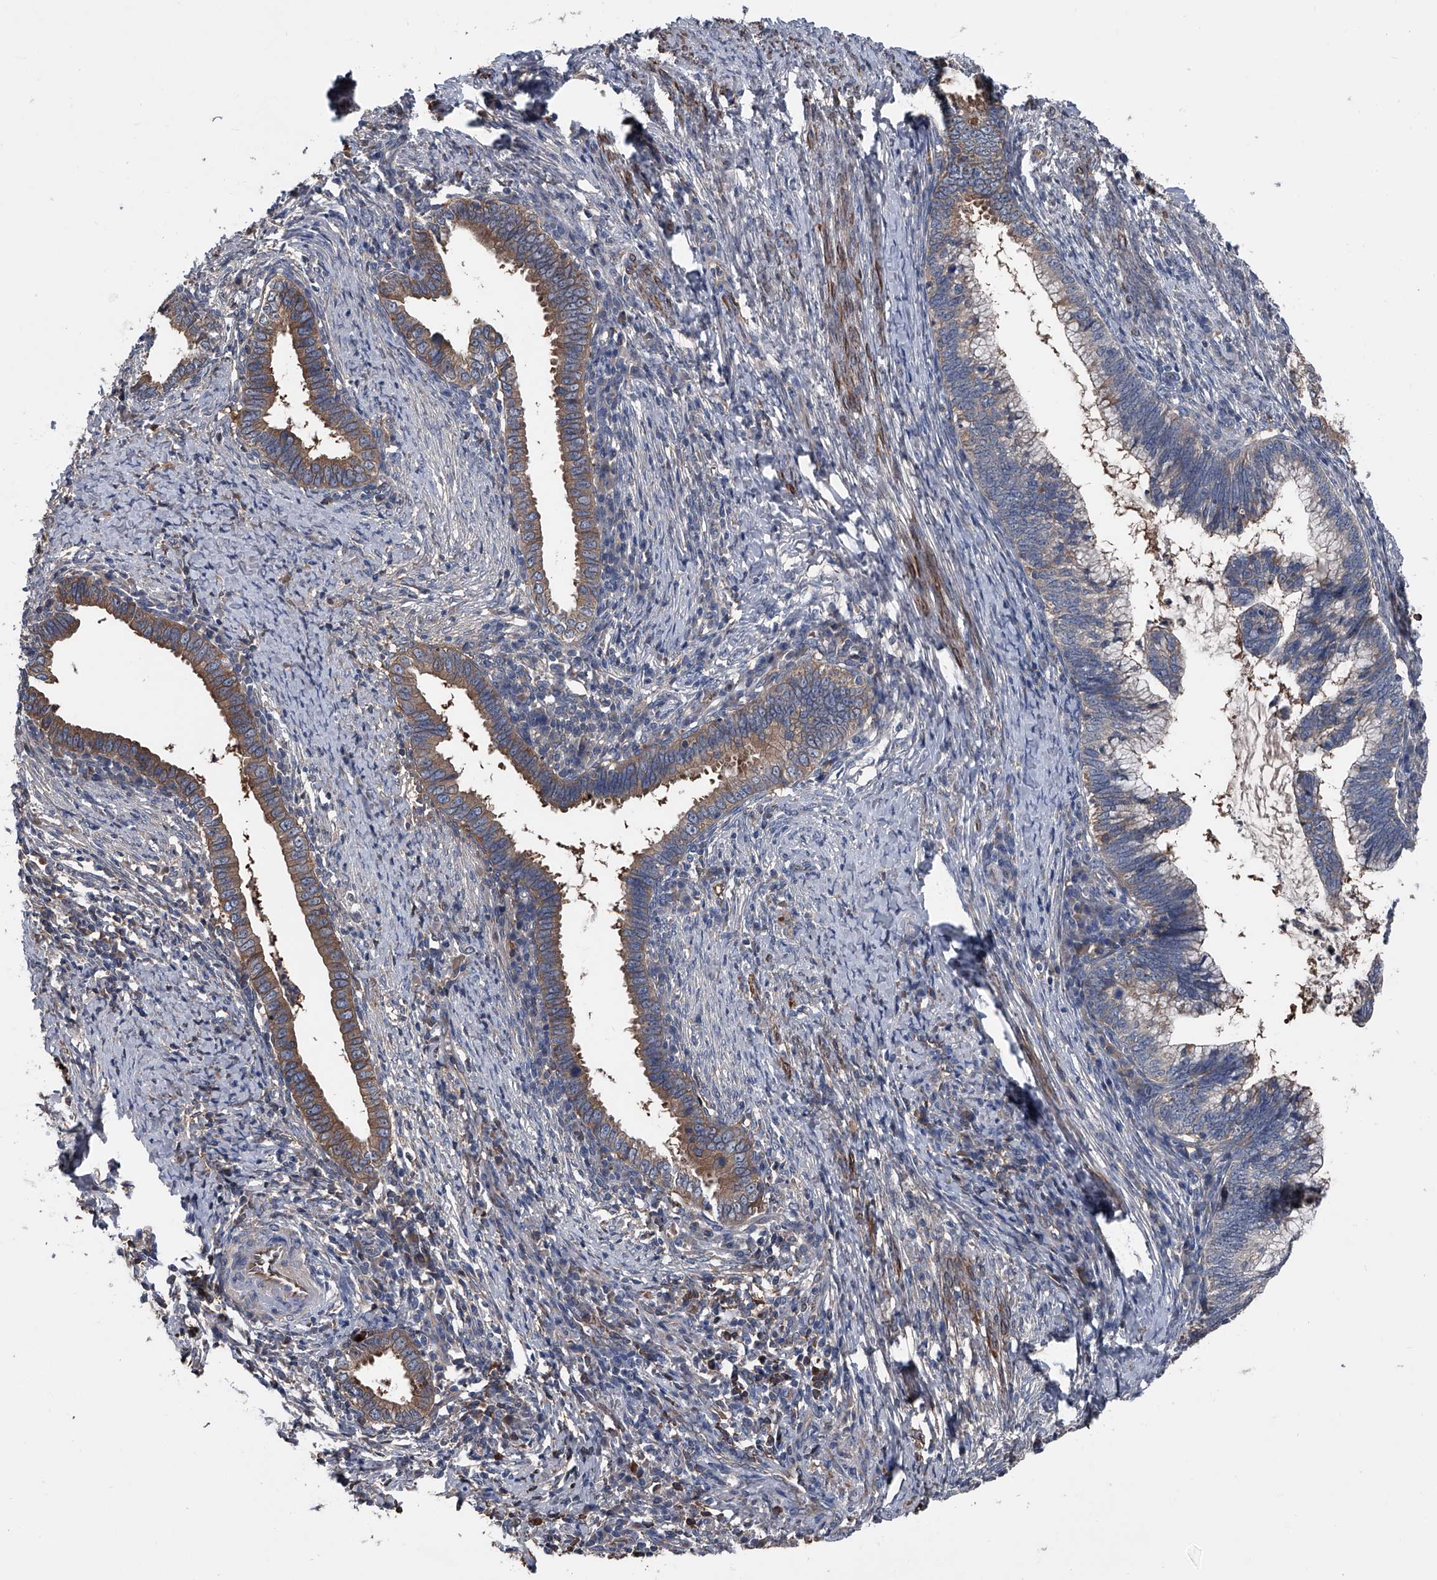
{"staining": {"intensity": "moderate", "quantity": "25%-75%", "location": "cytoplasmic/membranous"}, "tissue": "cervical cancer", "cell_type": "Tumor cells", "image_type": "cancer", "snomed": [{"axis": "morphology", "description": "Adenocarcinoma, NOS"}, {"axis": "topography", "description": "Cervix"}], "caption": "Protein staining displays moderate cytoplasmic/membranous expression in about 25%-75% of tumor cells in adenocarcinoma (cervical). The staining was performed using DAB (3,3'-diaminobenzidine), with brown indicating positive protein expression. Nuclei are stained blue with hematoxylin.", "gene": "KIF13A", "patient": {"sex": "female", "age": 36}}